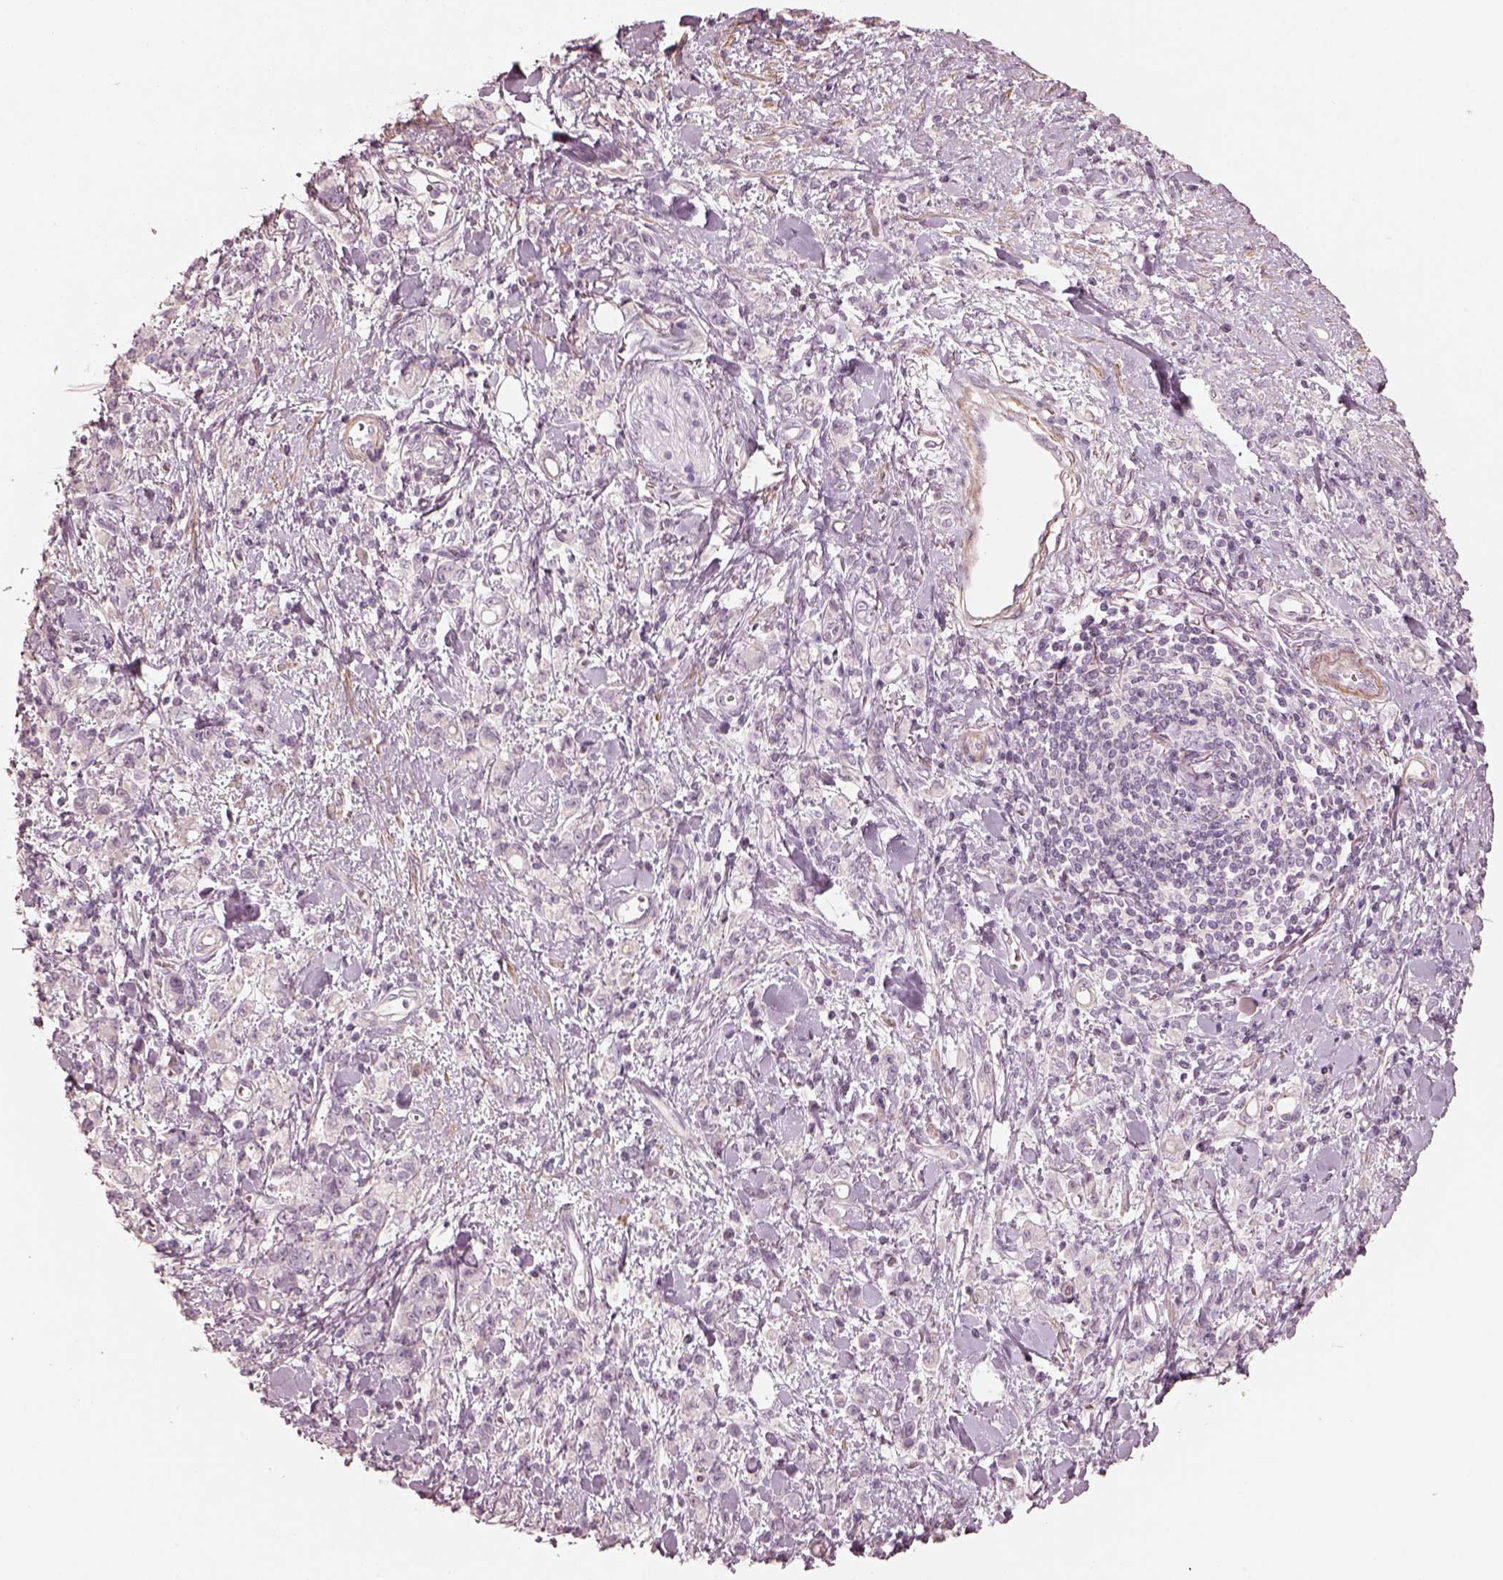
{"staining": {"intensity": "negative", "quantity": "none", "location": "none"}, "tissue": "stomach cancer", "cell_type": "Tumor cells", "image_type": "cancer", "snomed": [{"axis": "morphology", "description": "Adenocarcinoma, NOS"}, {"axis": "topography", "description": "Stomach"}], "caption": "This is an immunohistochemistry (IHC) photomicrograph of stomach adenocarcinoma. There is no positivity in tumor cells.", "gene": "PRLHR", "patient": {"sex": "male", "age": 77}}